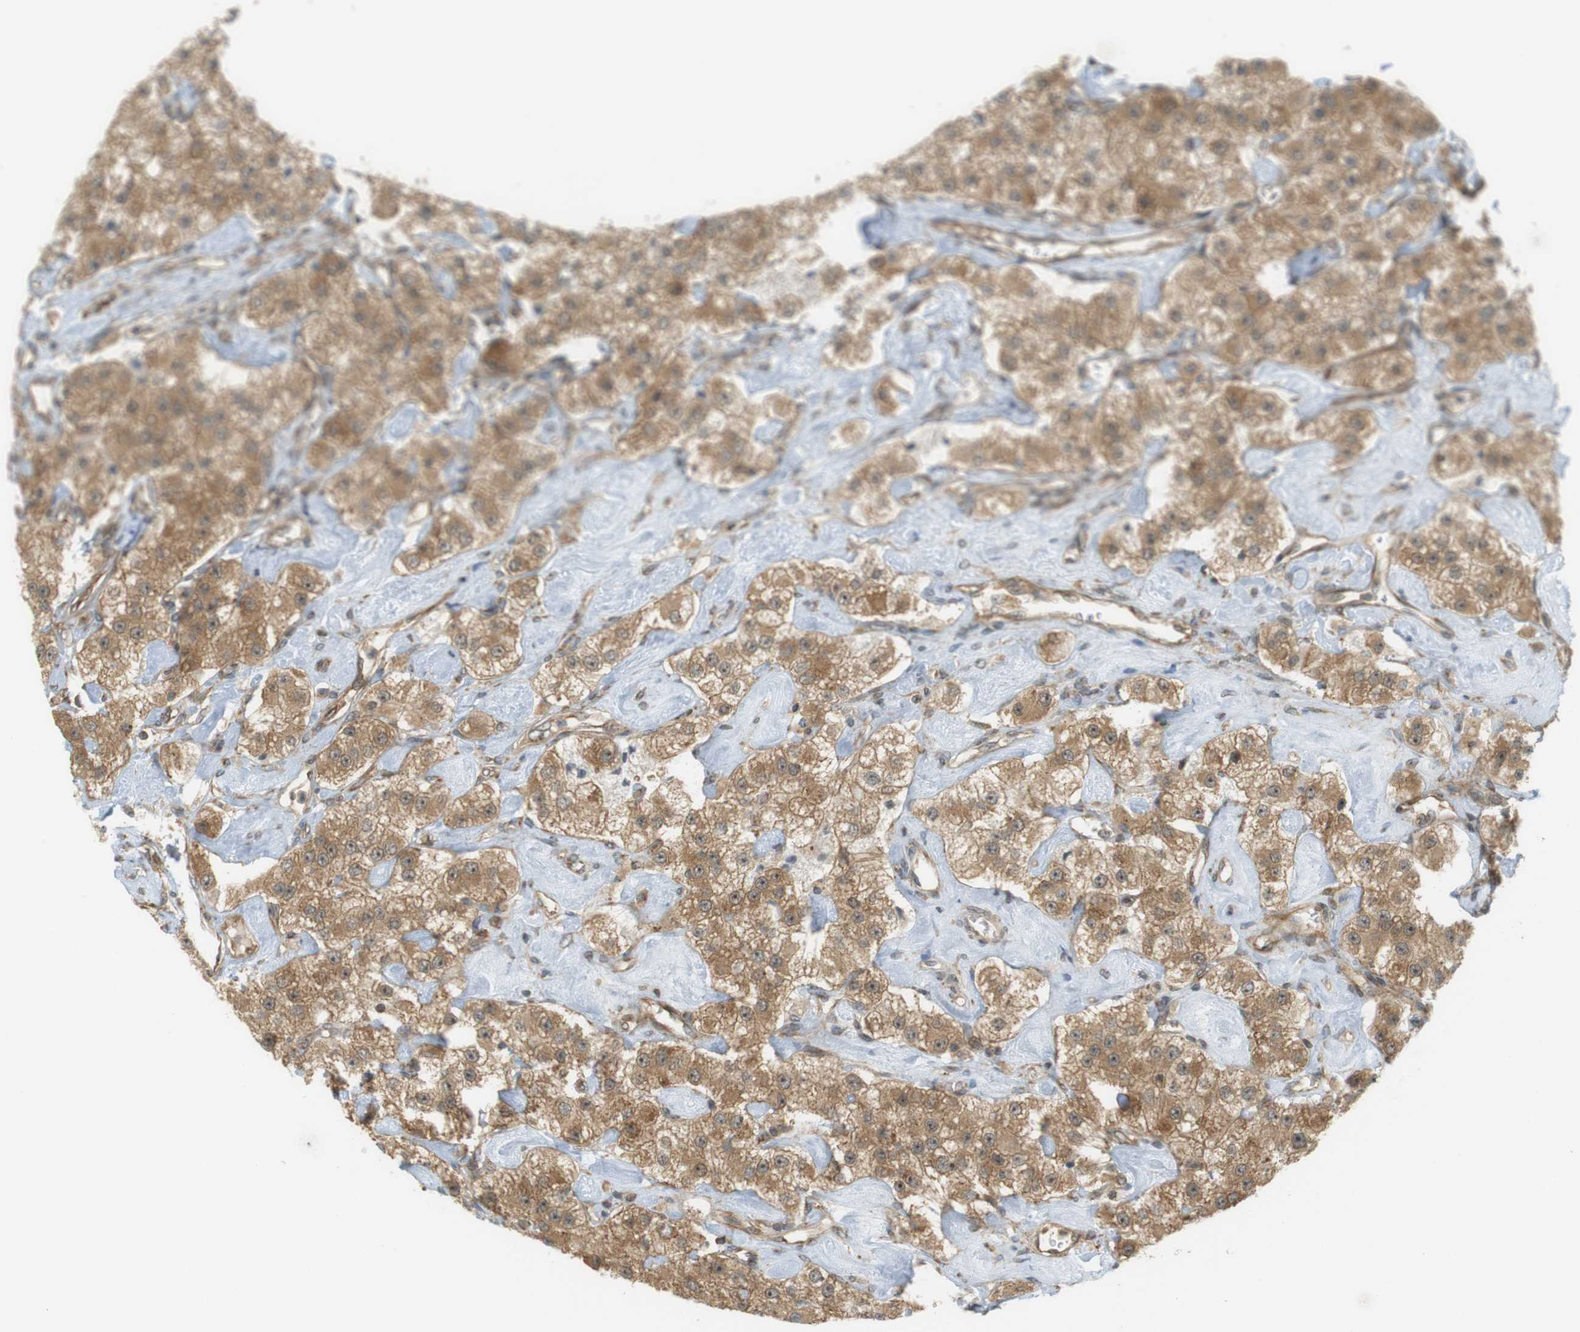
{"staining": {"intensity": "moderate", "quantity": ">75%", "location": "cytoplasmic/membranous,nuclear"}, "tissue": "carcinoid", "cell_type": "Tumor cells", "image_type": "cancer", "snomed": [{"axis": "morphology", "description": "Carcinoid, malignant, NOS"}, {"axis": "topography", "description": "Pancreas"}], "caption": "A medium amount of moderate cytoplasmic/membranous and nuclear expression is seen in about >75% of tumor cells in carcinoid tissue. (DAB = brown stain, brightfield microscopy at high magnification).", "gene": "PA2G4", "patient": {"sex": "male", "age": 41}}